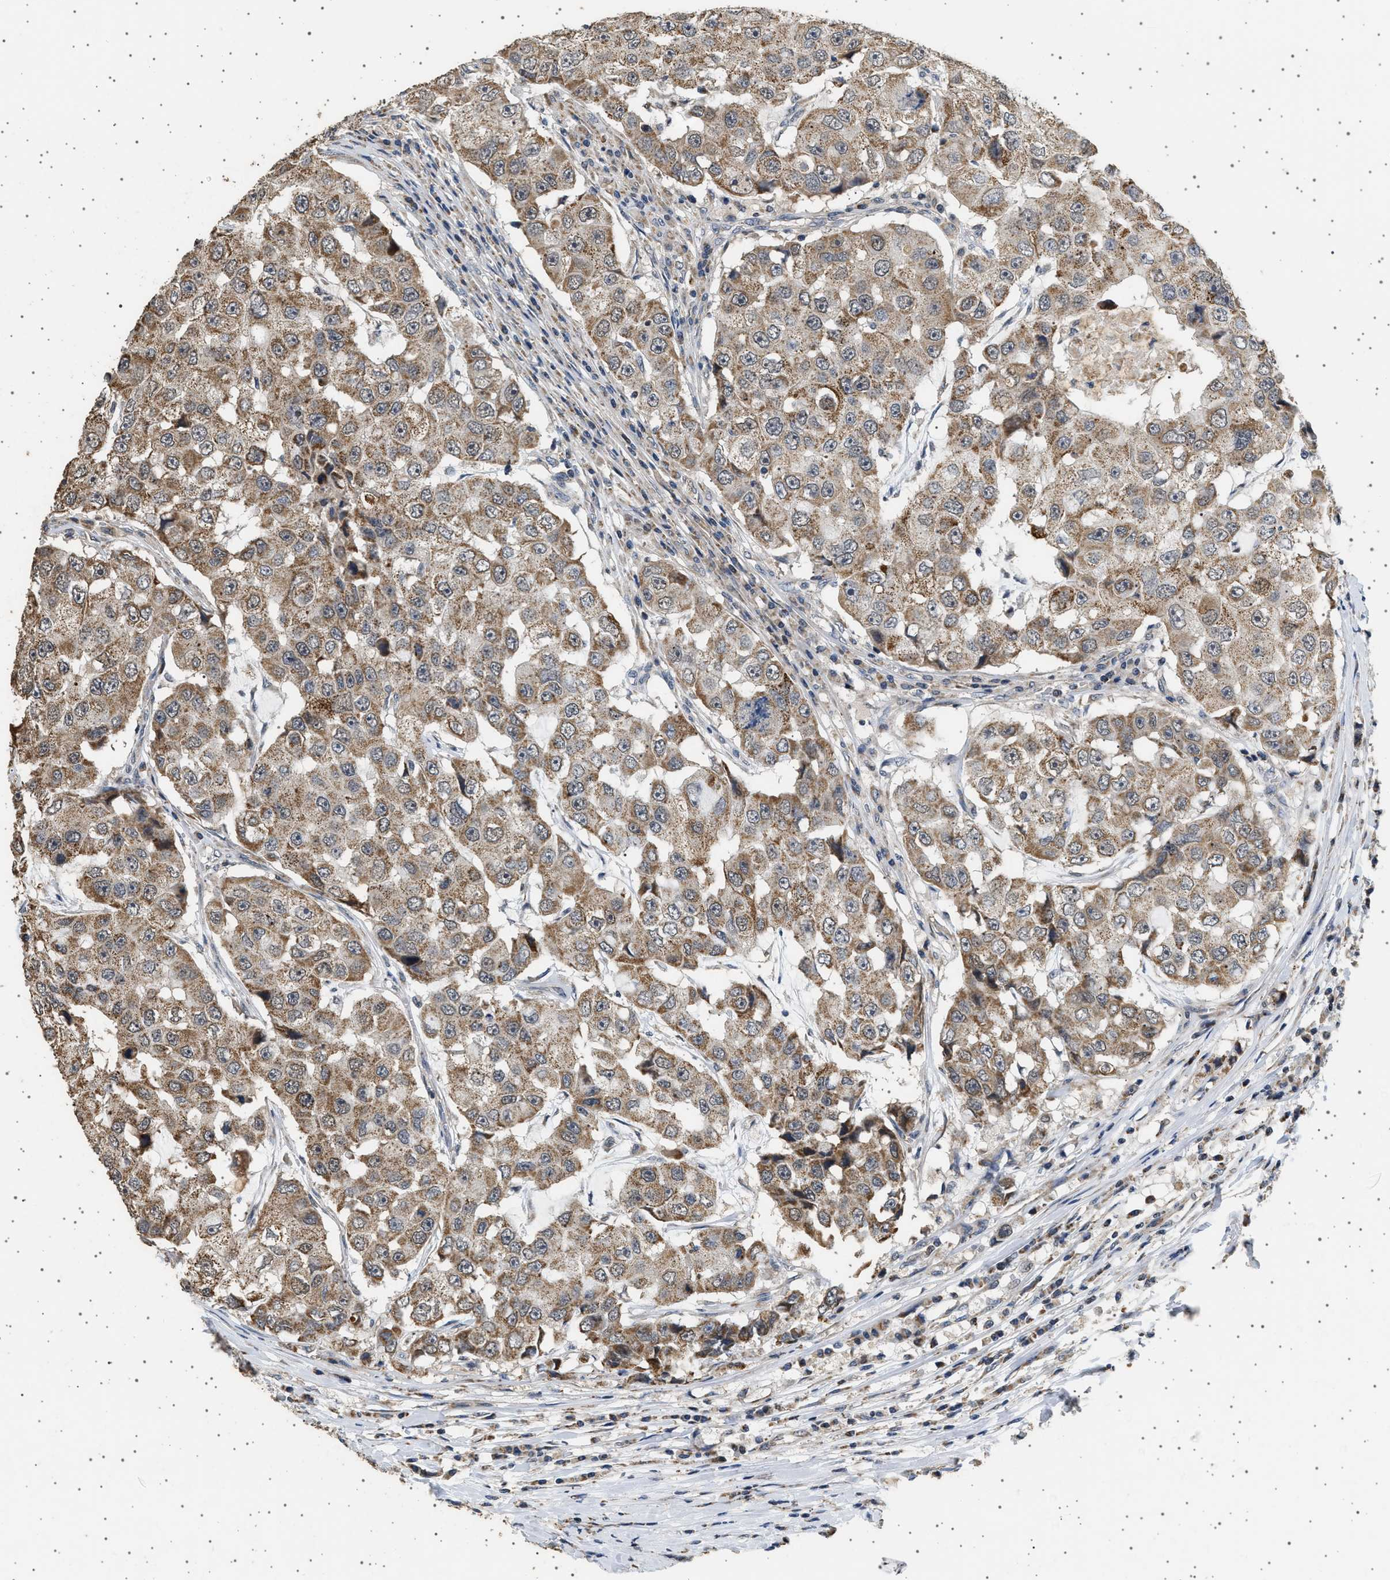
{"staining": {"intensity": "moderate", "quantity": ">75%", "location": "cytoplasmic/membranous"}, "tissue": "breast cancer", "cell_type": "Tumor cells", "image_type": "cancer", "snomed": [{"axis": "morphology", "description": "Duct carcinoma"}, {"axis": "topography", "description": "Breast"}], "caption": "Breast cancer stained with immunohistochemistry (IHC) displays moderate cytoplasmic/membranous expression in approximately >75% of tumor cells.", "gene": "KCNA4", "patient": {"sex": "female", "age": 27}}